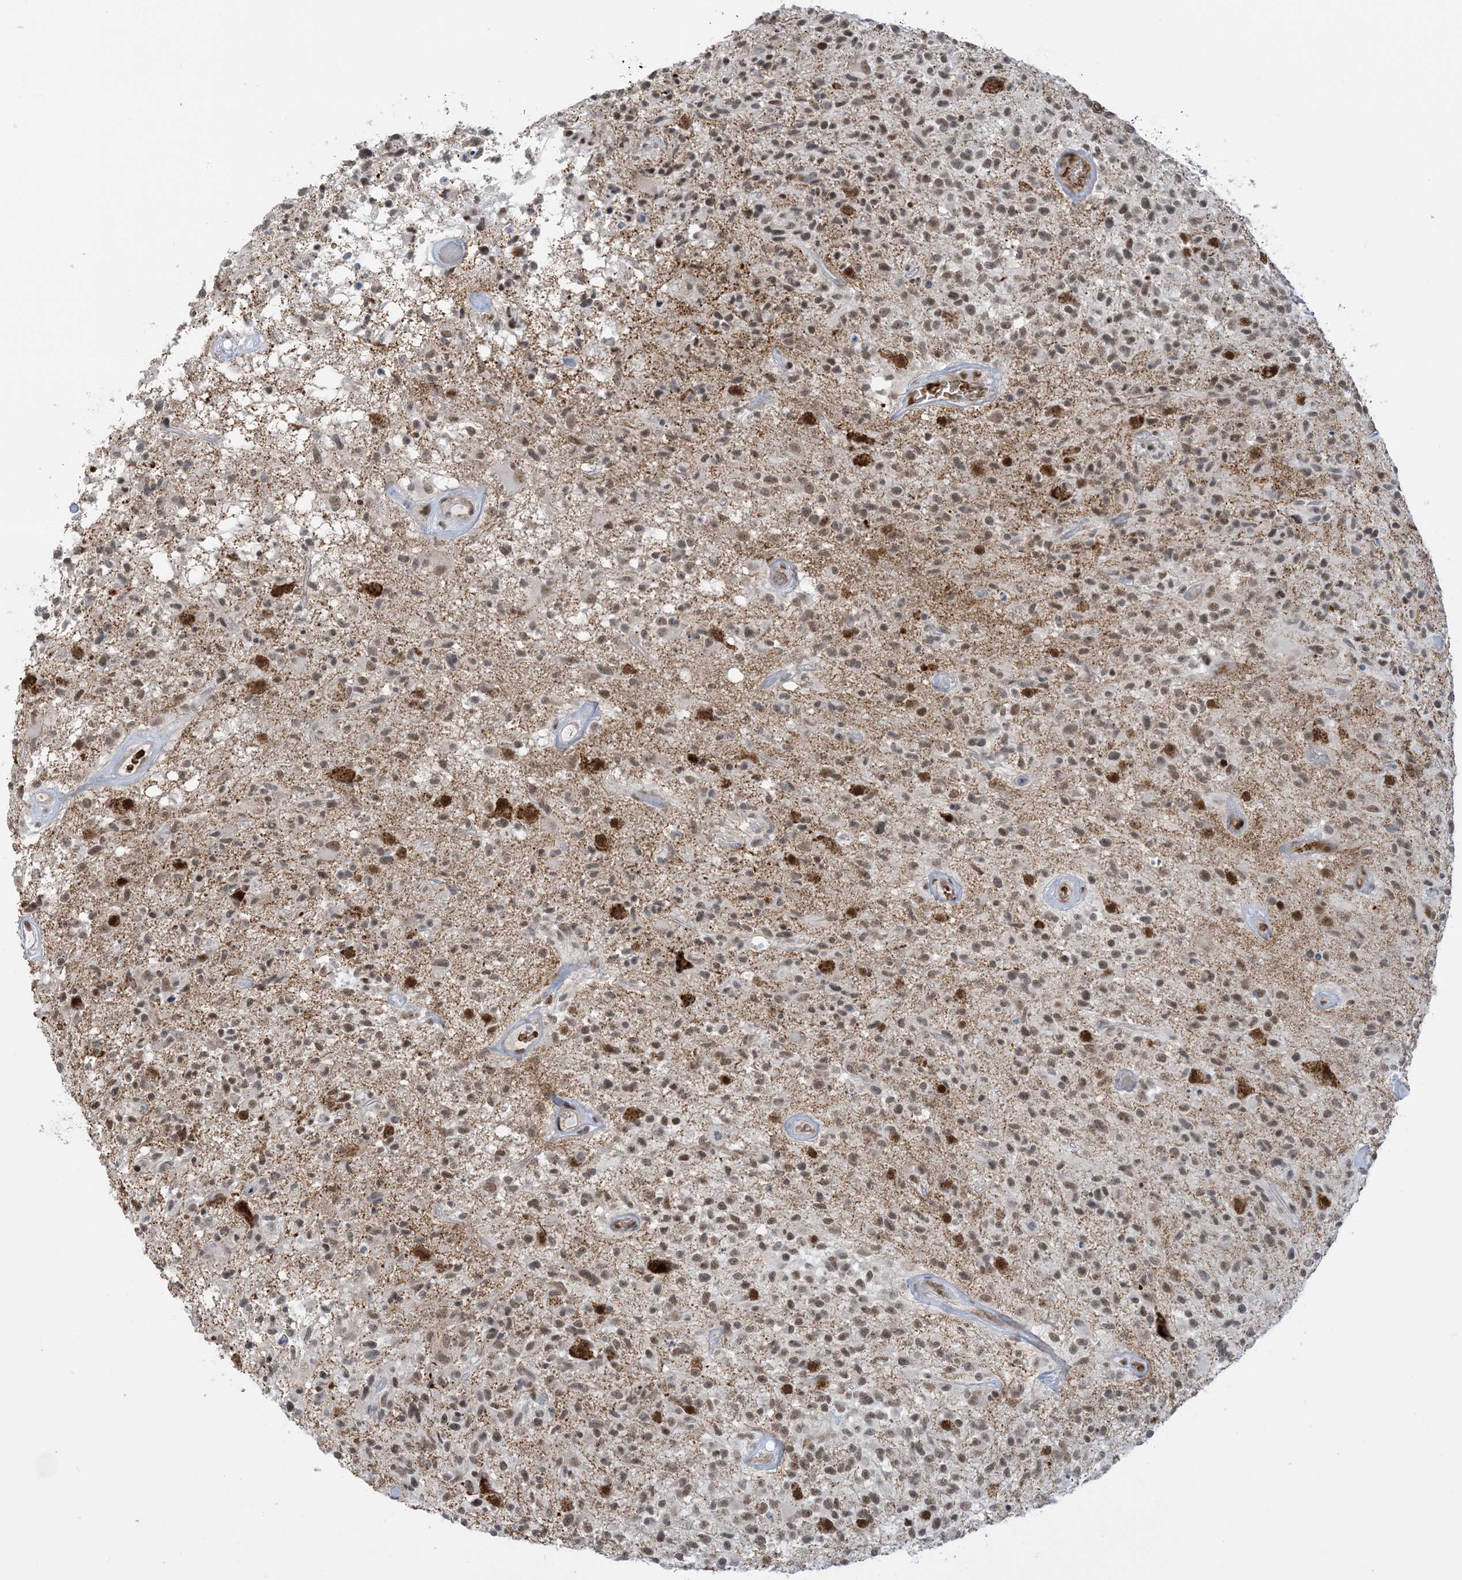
{"staining": {"intensity": "moderate", "quantity": ">75%", "location": "nuclear"}, "tissue": "glioma", "cell_type": "Tumor cells", "image_type": "cancer", "snomed": [{"axis": "morphology", "description": "Glioma, malignant, High grade"}, {"axis": "morphology", "description": "Glioblastoma, NOS"}, {"axis": "topography", "description": "Brain"}], "caption": "A medium amount of moderate nuclear staining is seen in approximately >75% of tumor cells in glioblastoma tissue.", "gene": "ECT2L", "patient": {"sex": "male", "age": 60}}